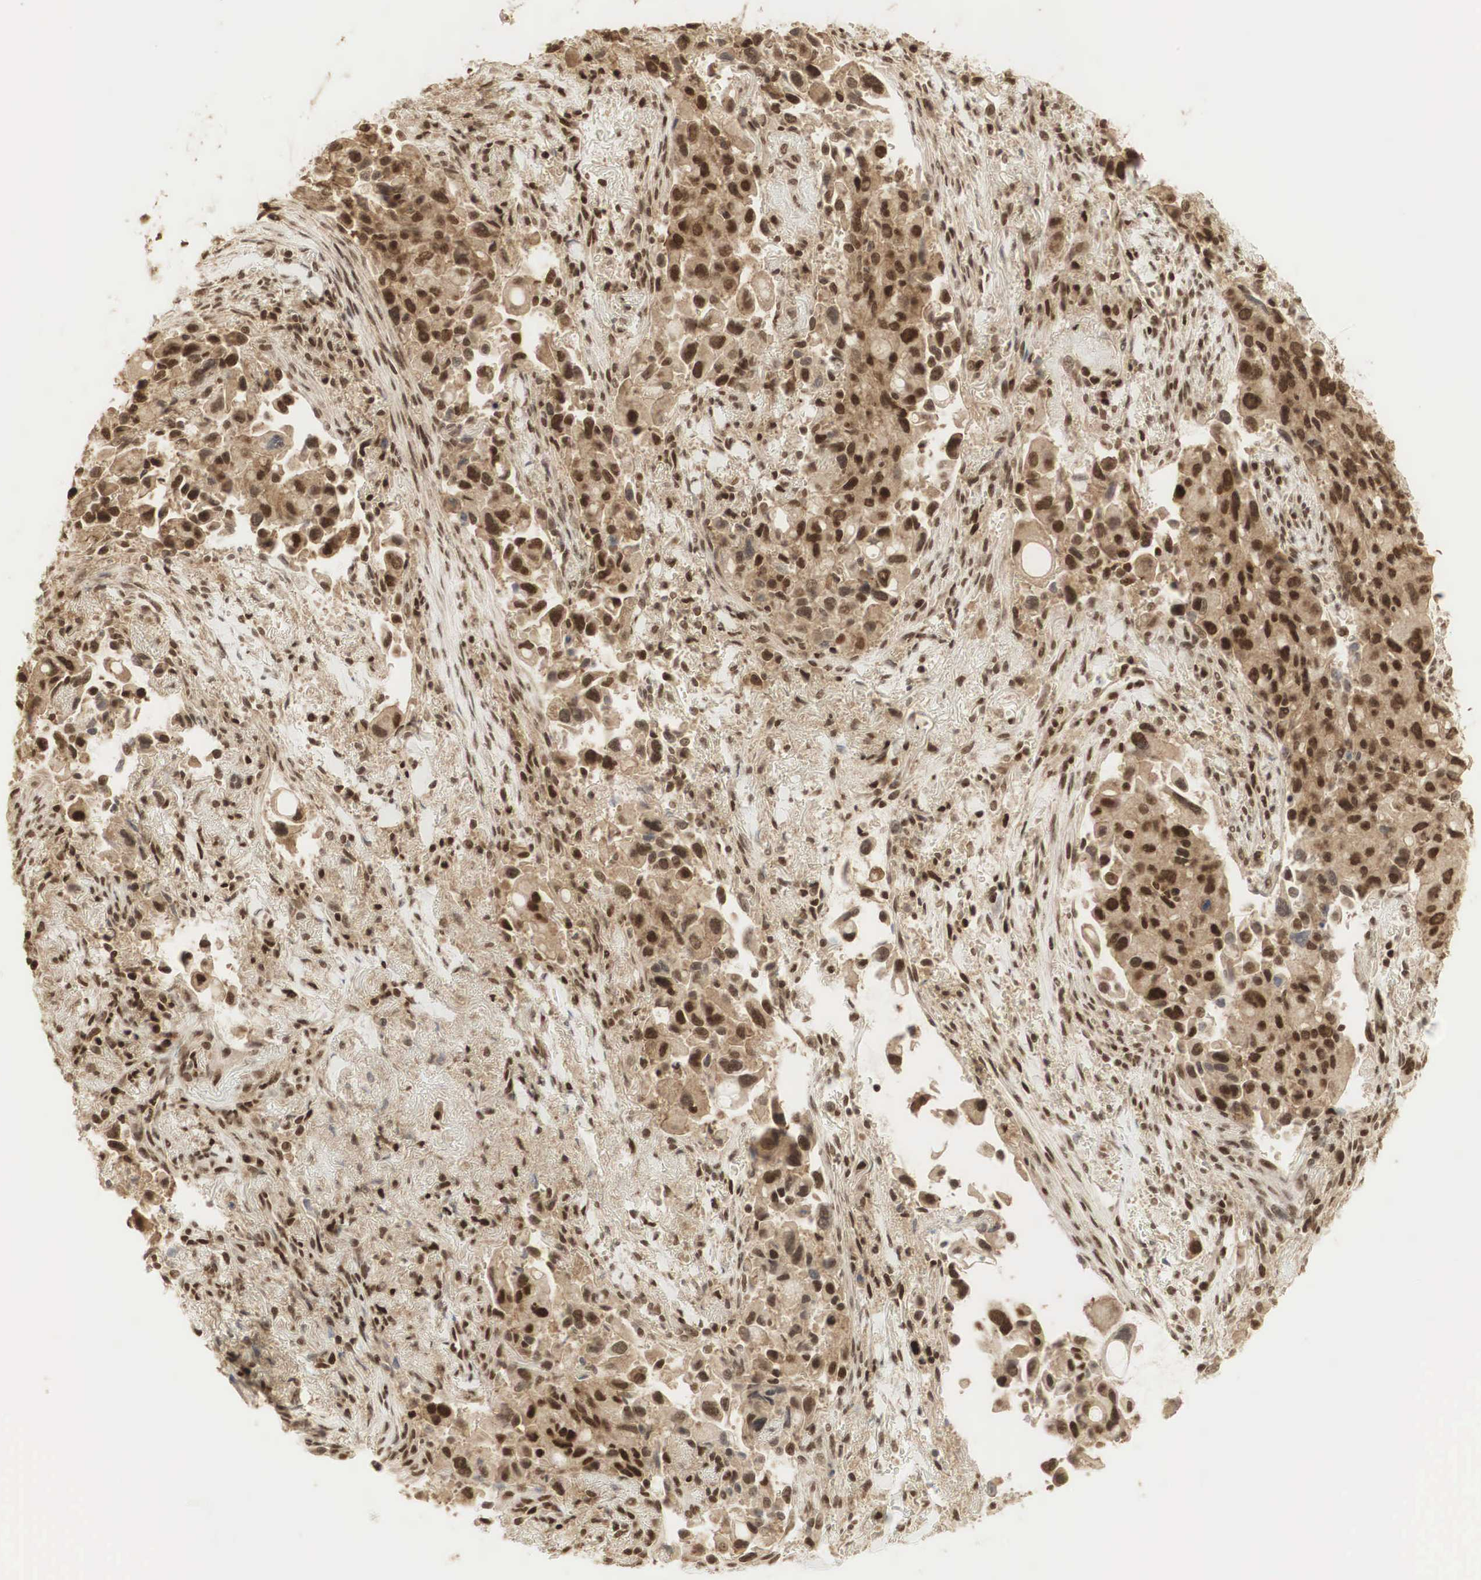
{"staining": {"intensity": "strong", "quantity": ">75%", "location": "cytoplasmic/membranous,nuclear"}, "tissue": "lung cancer", "cell_type": "Tumor cells", "image_type": "cancer", "snomed": [{"axis": "morphology", "description": "Adenocarcinoma, NOS"}, {"axis": "topography", "description": "Lung"}], "caption": "A high amount of strong cytoplasmic/membranous and nuclear expression is identified in approximately >75% of tumor cells in lung cancer tissue. Immunohistochemistry stains the protein of interest in brown and the nuclei are stained blue.", "gene": "RNF113A", "patient": {"sex": "male", "age": 68}}